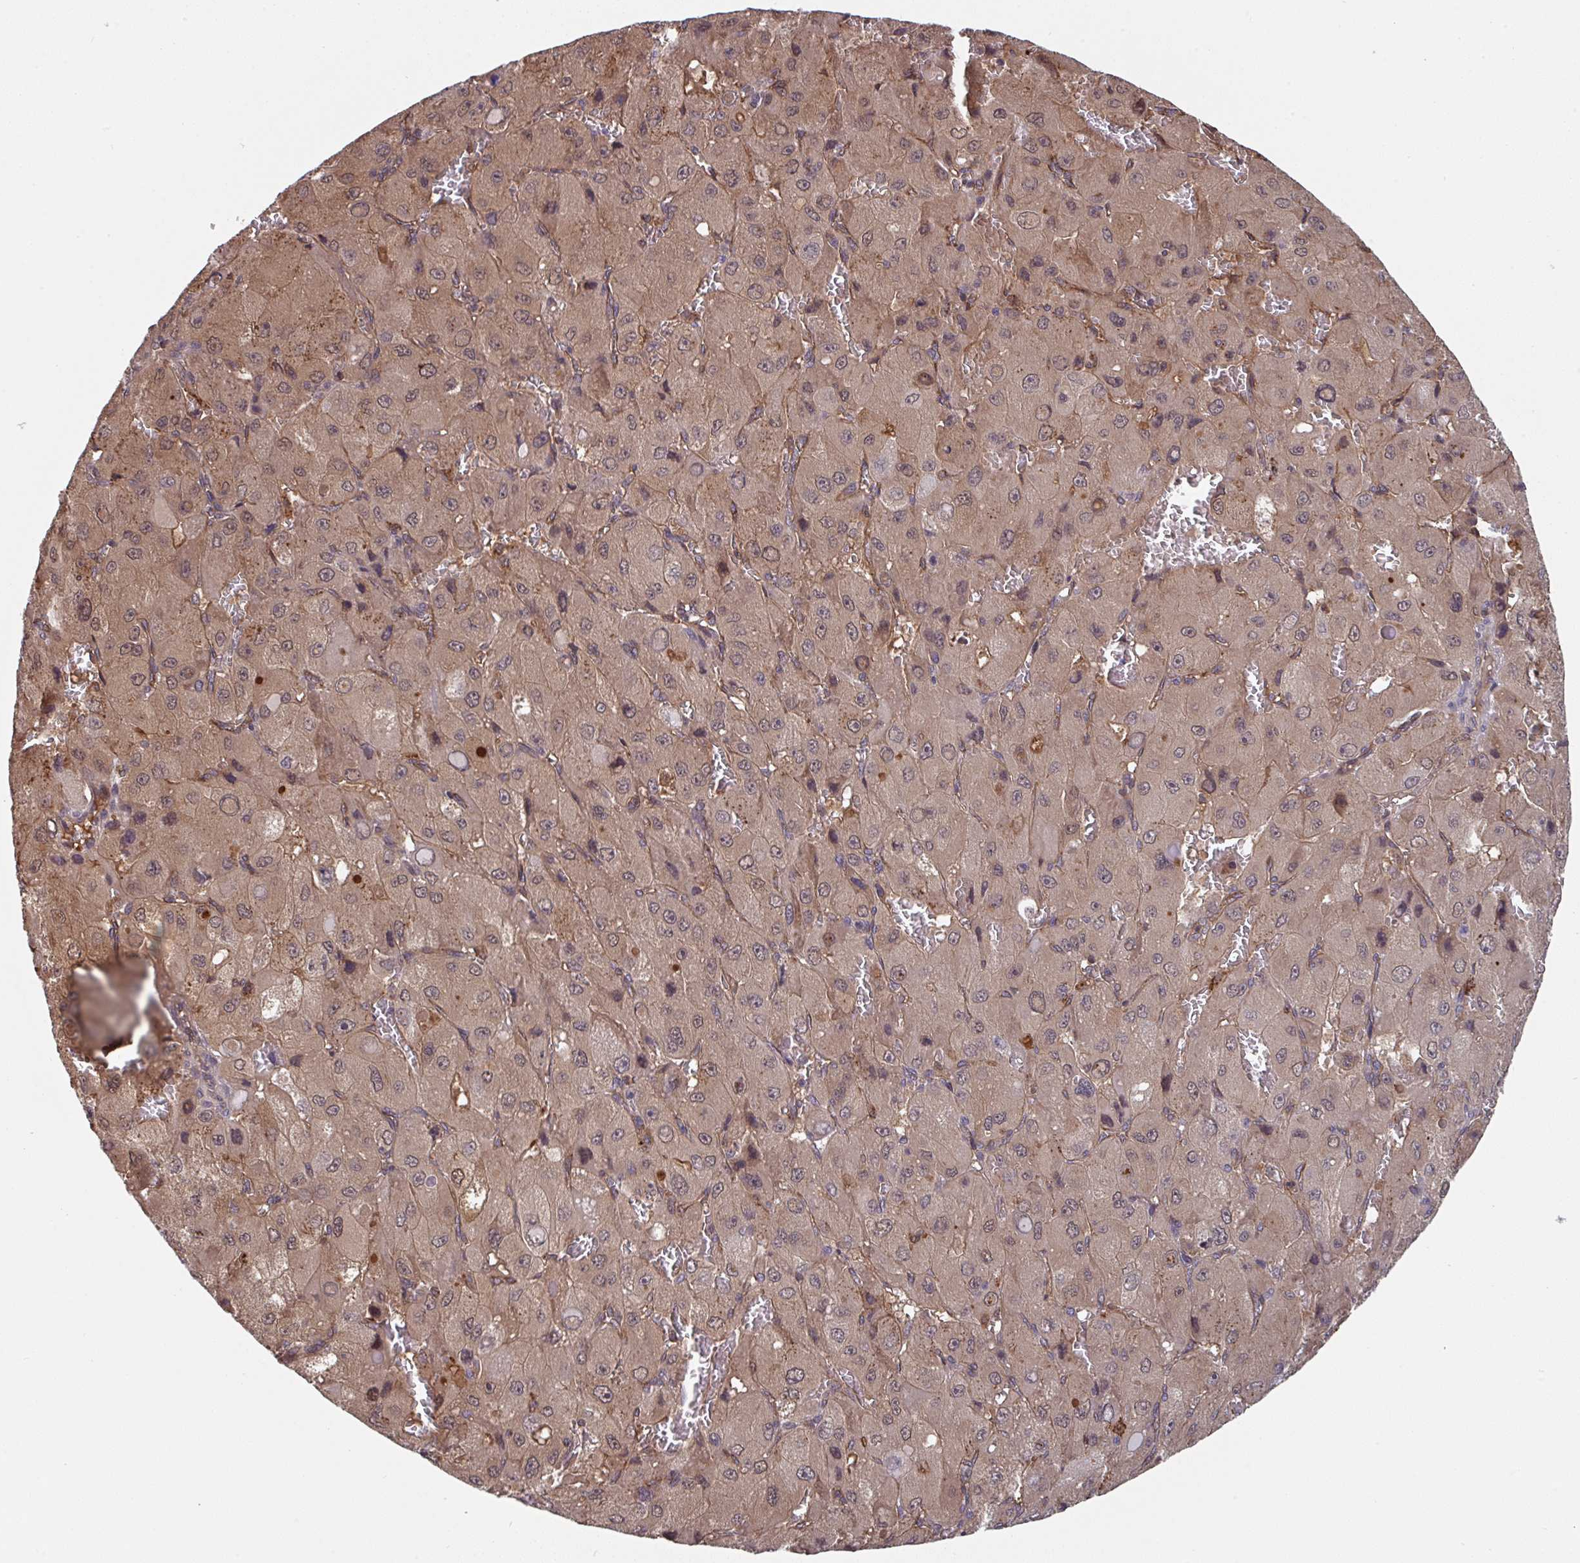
{"staining": {"intensity": "moderate", "quantity": ">75%", "location": "cytoplasmic/membranous,nuclear"}, "tissue": "liver cancer", "cell_type": "Tumor cells", "image_type": "cancer", "snomed": [{"axis": "morphology", "description": "Carcinoma, Hepatocellular, NOS"}, {"axis": "topography", "description": "Liver"}], "caption": "The photomicrograph reveals immunohistochemical staining of liver hepatocellular carcinoma. There is moderate cytoplasmic/membranous and nuclear expression is appreciated in approximately >75% of tumor cells. Nuclei are stained in blue.", "gene": "TIGAR", "patient": {"sex": "male", "age": 27}}